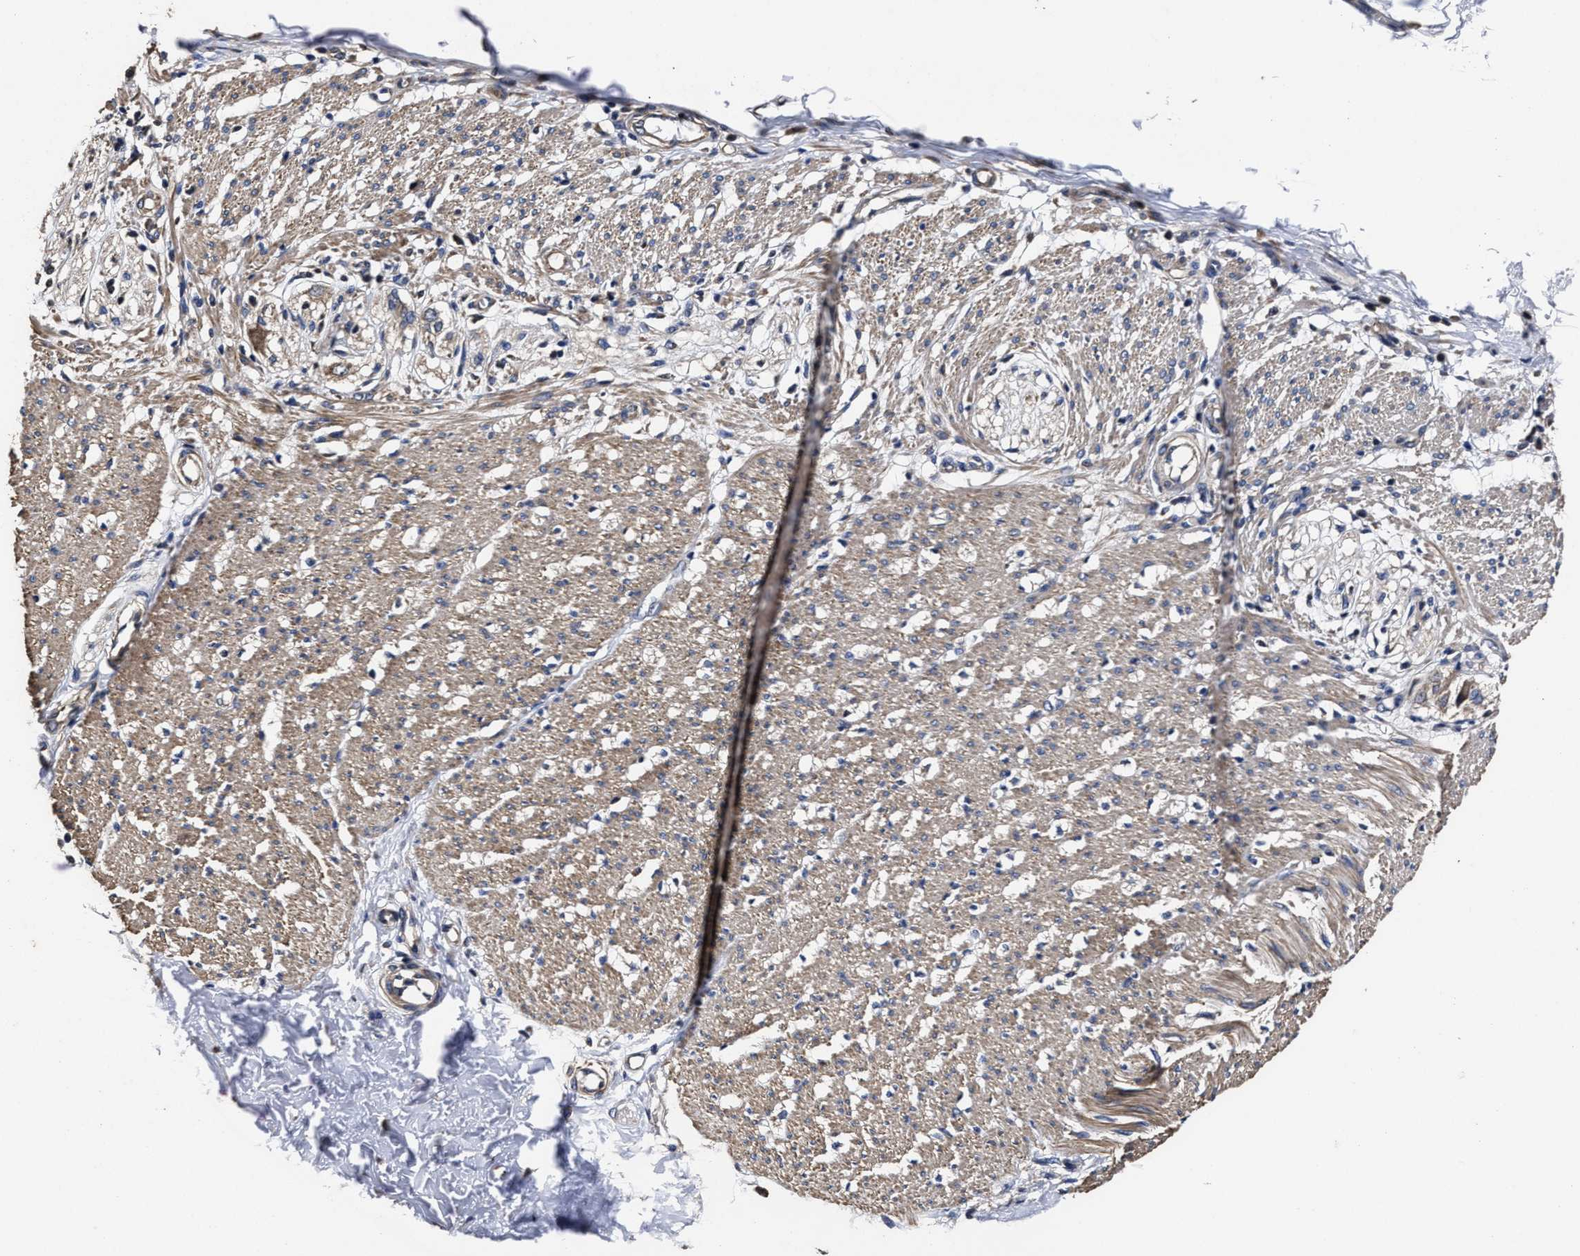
{"staining": {"intensity": "moderate", "quantity": ">75%", "location": "cytoplasmic/membranous"}, "tissue": "smooth muscle", "cell_type": "Smooth muscle cells", "image_type": "normal", "snomed": [{"axis": "morphology", "description": "Normal tissue, NOS"}, {"axis": "morphology", "description": "Adenocarcinoma, NOS"}, {"axis": "topography", "description": "Colon"}, {"axis": "topography", "description": "Peripheral nerve tissue"}], "caption": "This histopathology image displays IHC staining of normal smooth muscle, with medium moderate cytoplasmic/membranous staining in about >75% of smooth muscle cells.", "gene": "AVEN", "patient": {"sex": "male", "age": 14}}